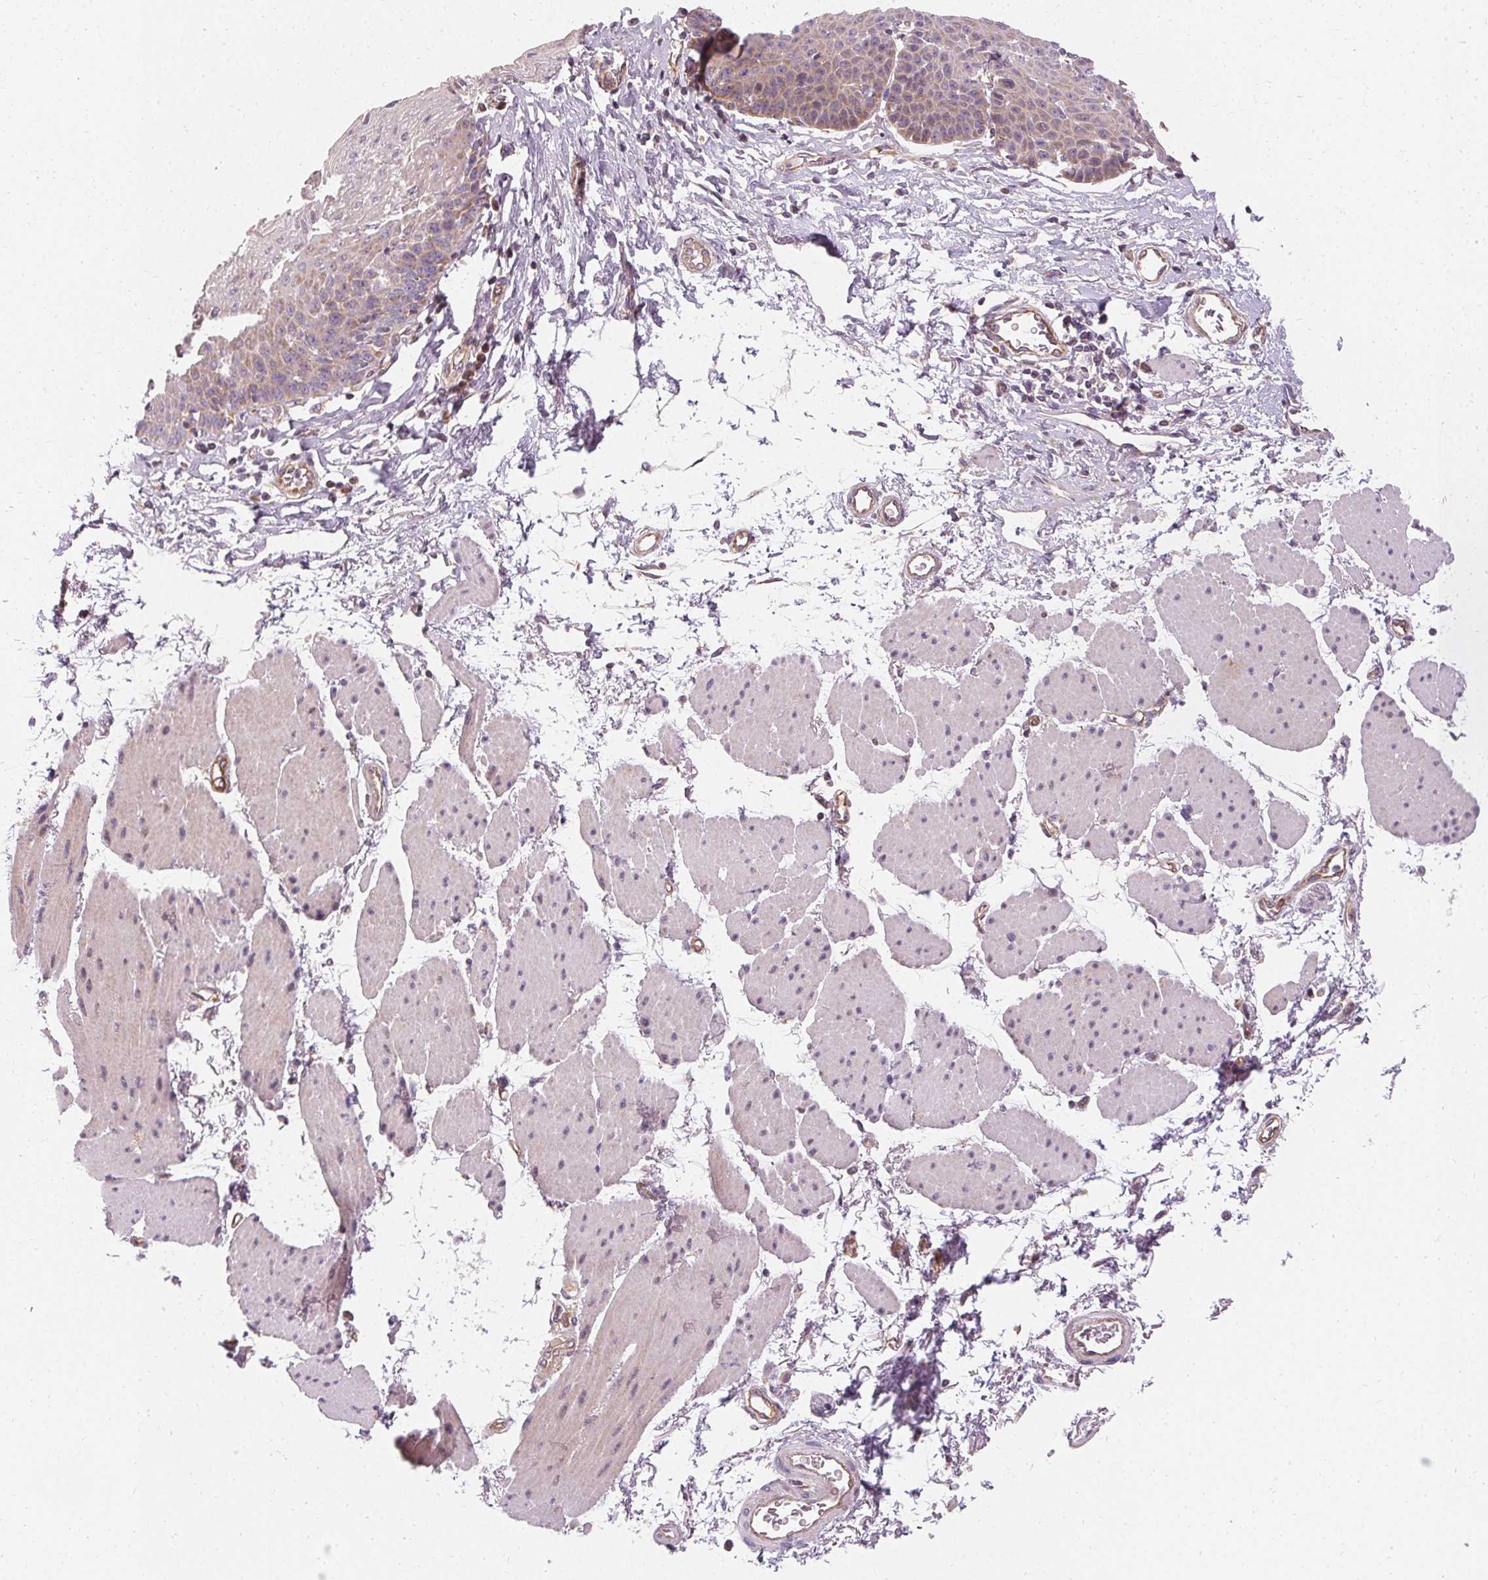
{"staining": {"intensity": "weak", "quantity": "<25%", "location": "cytoplasmic/membranous"}, "tissue": "esophagus", "cell_type": "Squamous epithelial cells", "image_type": "normal", "snomed": [{"axis": "morphology", "description": "Normal tissue, NOS"}, {"axis": "topography", "description": "Esophagus"}], "caption": "Esophagus was stained to show a protein in brown. There is no significant expression in squamous epithelial cells.", "gene": "APLP1", "patient": {"sex": "female", "age": 81}}